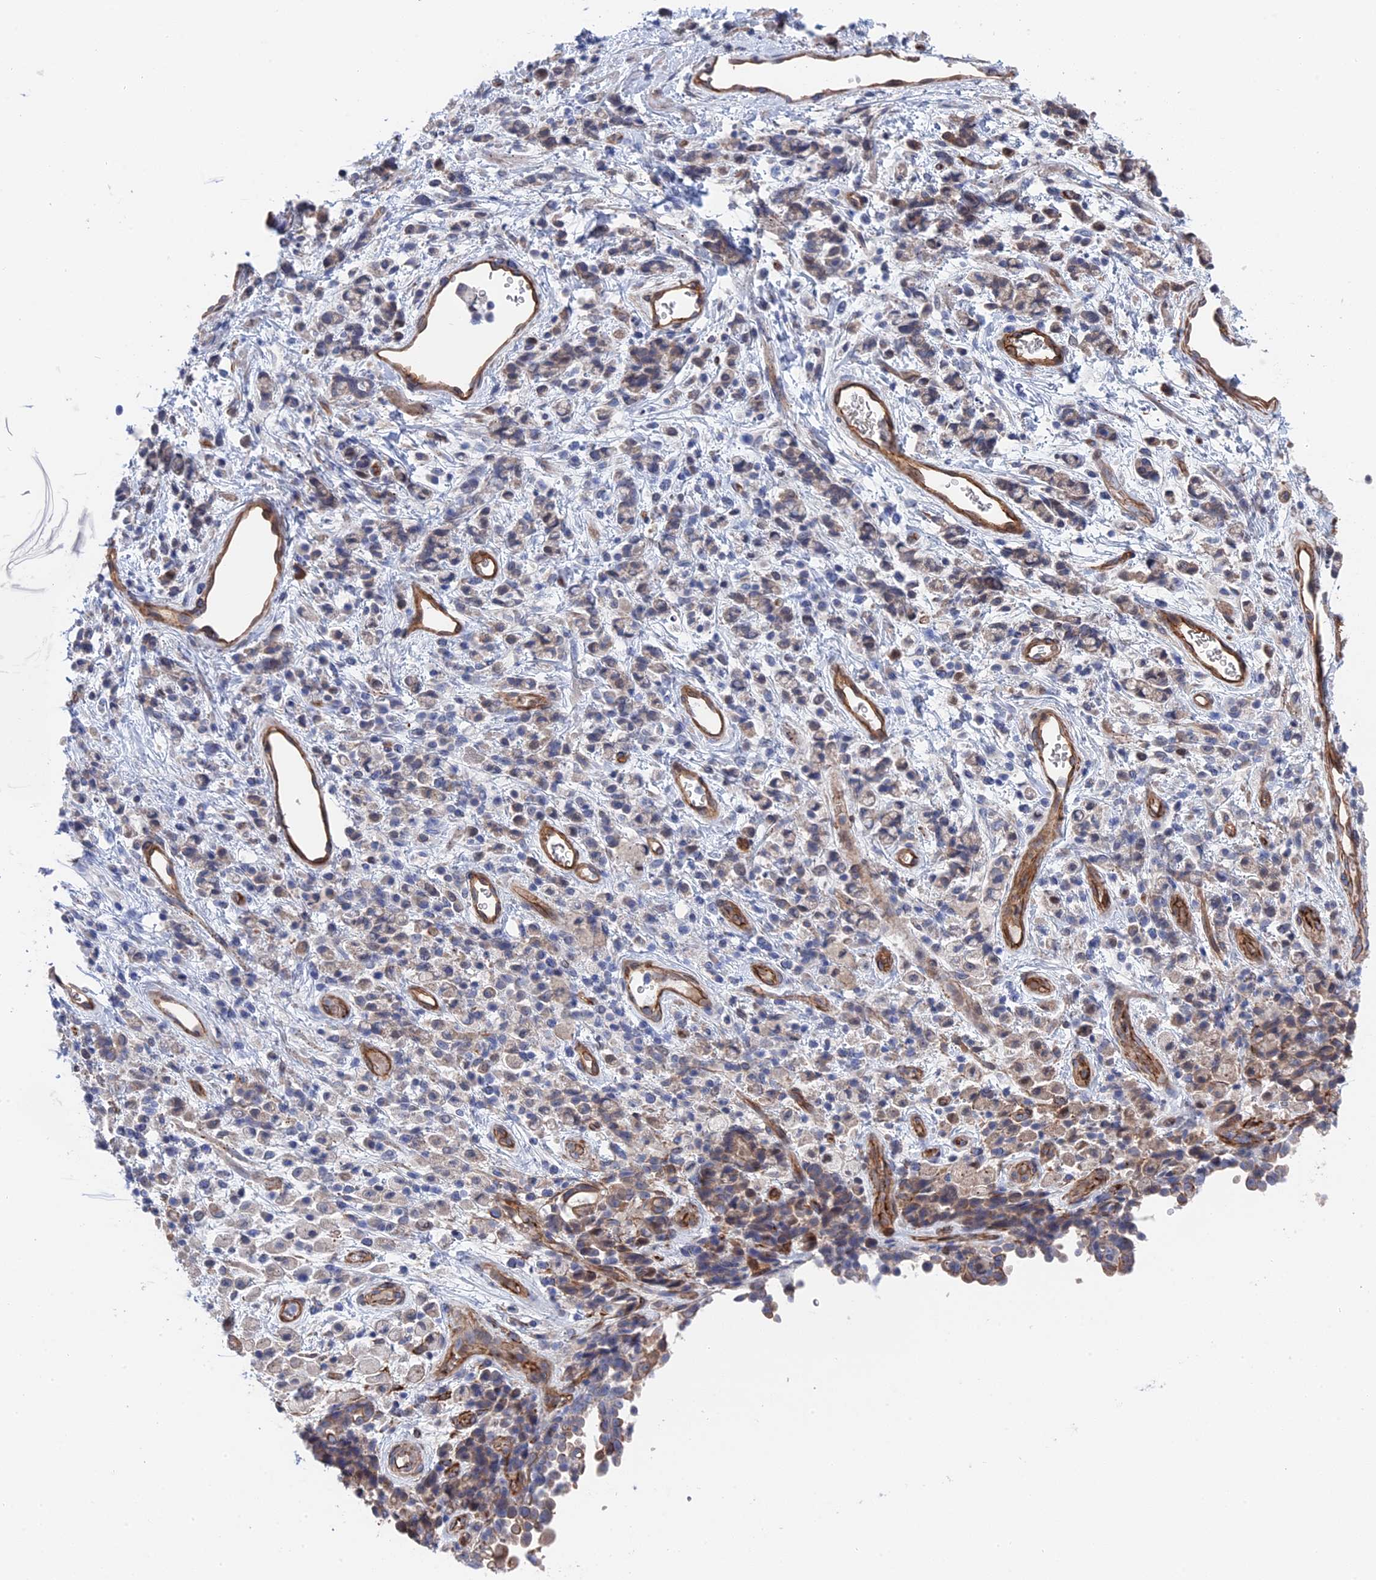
{"staining": {"intensity": "weak", "quantity": "<25%", "location": "cytoplasmic/membranous"}, "tissue": "stomach cancer", "cell_type": "Tumor cells", "image_type": "cancer", "snomed": [{"axis": "morphology", "description": "Adenocarcinoma, NOS"}, {"axis": "topography", "description": "Stomach"}], "caption": "This is an immunohistochemistry photomicrograph of human stomach adenocarcinoma. There is no expression in tumor cells.", "gene": "MTHFSD", "patient": {"sex": "female", "age": 60}}